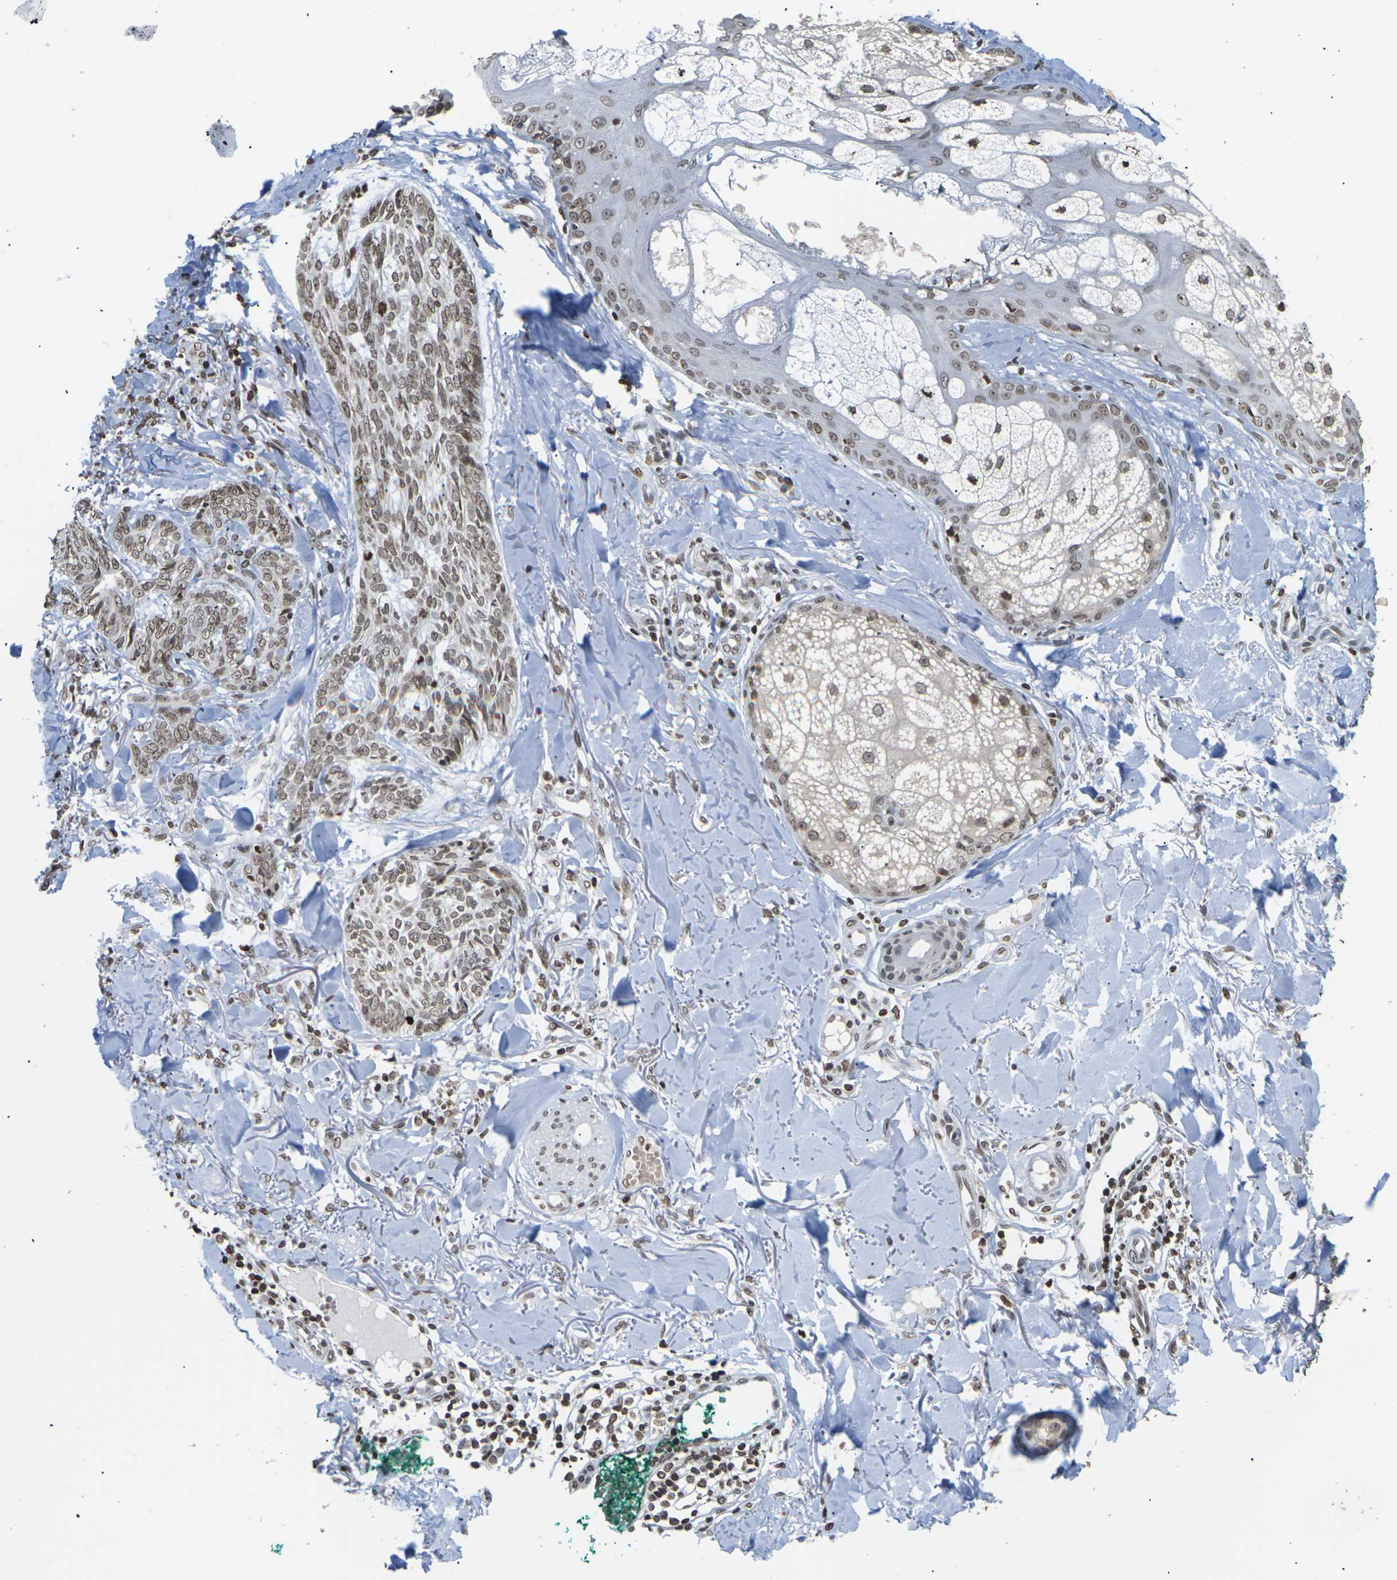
{"staining": {"intensity": "moderate", "quantity": ">75%", "location": "nuclear"}, "tissue": "skin cancer", "cell_type": "Tumor cells", "image_type": "cancer", "snomed": [{"axis": "morphology", "description": "Basal cell carcinoma"}, {"axis": "topography", "description": "Skin"}], "caption": "Immunohistochemistry (IHC) (DAB) staining of human skin cancer (basal cell carcinoma) exhibits moderate nuclear protein positivity in about >75% of tumor cells. (IHC, brightfield microscopy, high magnification).", "gene": "ETV5", "patient": {"sex": "male", "age": 43}}